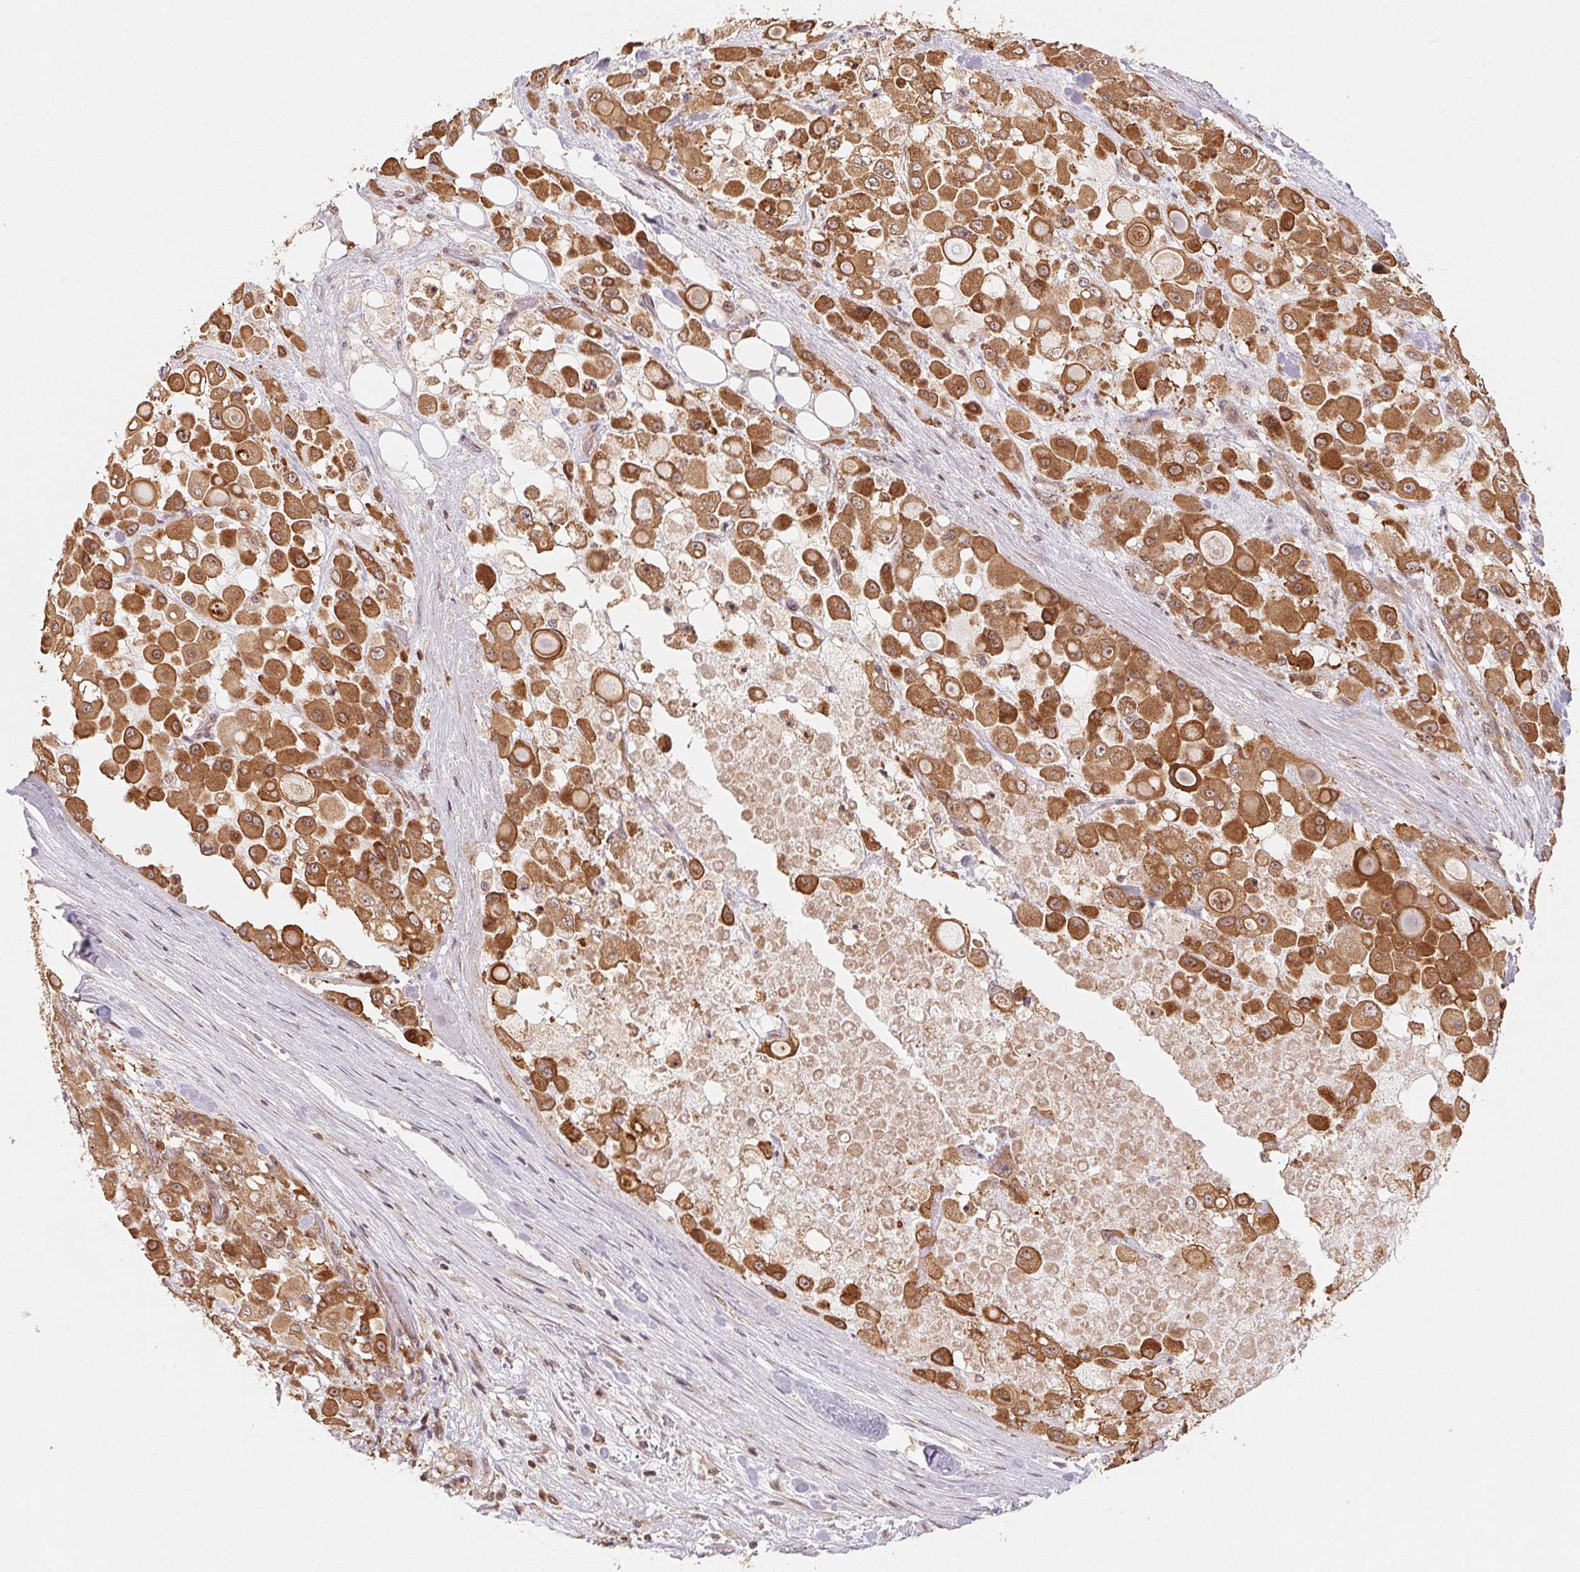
{"staining": {"intensity": "moderate", "quantity": ">75%", "location": "cytoplasmic/membranous,nuclear"}, "tissue": "stomach cancer", "cell_type": "Tumor cells", "image_type": "cancer", "snomed": [{"axis": "morphology", "description": "Adenocarcinoma, NOS"}, {"axis": "topography", "description": "Stomach"}], "caption": "About >75% of tumor cells in human stomach adenocarcinoma show moderate cytoplasmic/membranous and nuclear protein positivity as visualized by brown immunohistochemical staining.", "gene": "CCDC102B", "patient": {"sex": "female", "age": 76}}